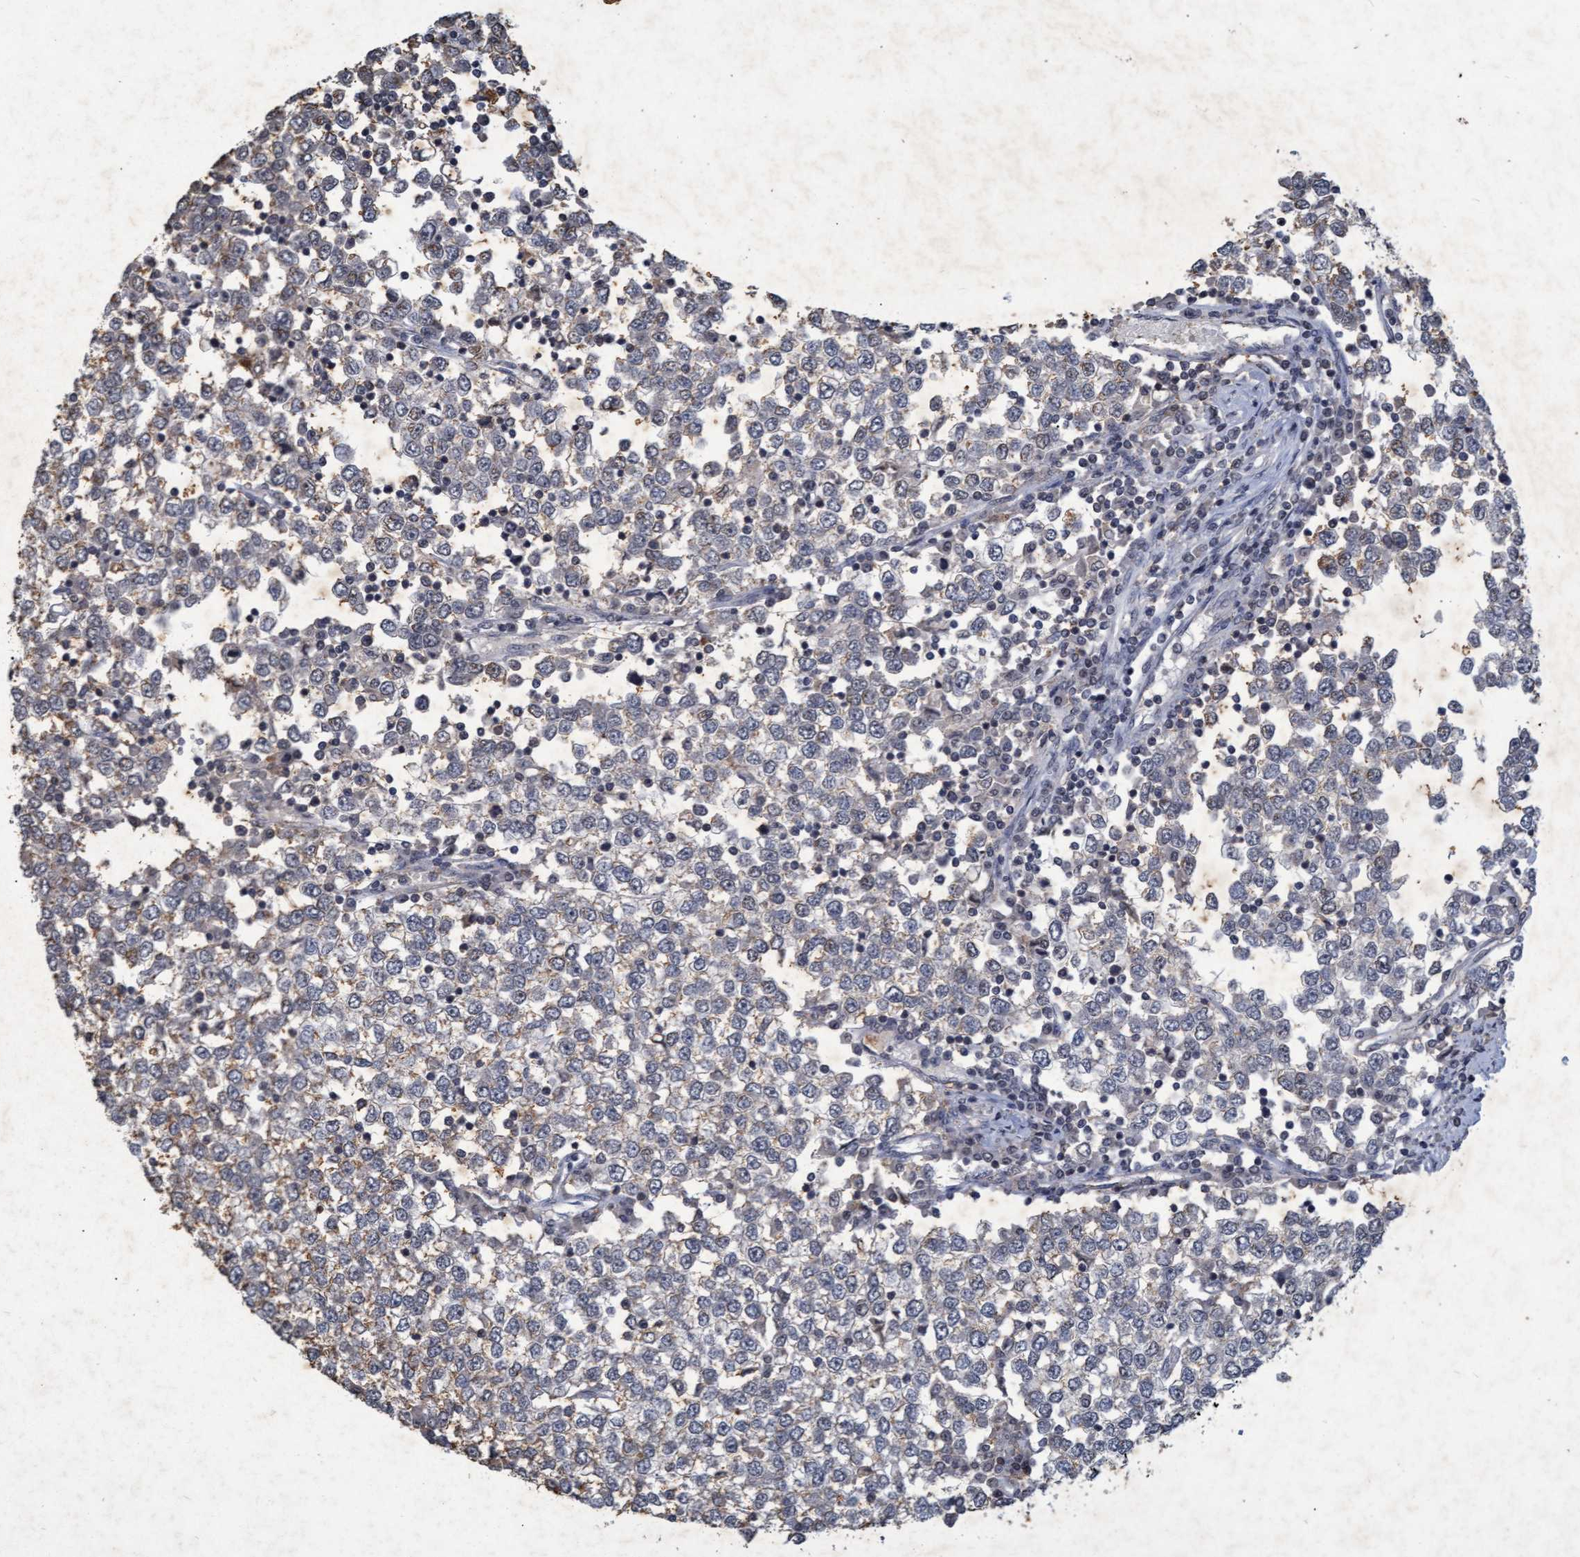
{"staining": {"intensity": "weak", "quantity": "25%-75%", "location": "cytoplasmic/membranous"}, "tissue": "testis cancer", "cell_type": "Tumor cells", "image_type": "cancer", "snomed": [{"axis": "morphology", "description": "Seminoma, NOS"}, {"axis": "topography", "description": "Testis"}], "caption": "Protein expression analysis of testis seminoma displays weak cytoplasmic/membranous positivity in about 25%-75% of tumor cells. (brown staining indicates protein expression, while blue staining denotes nuclei).", "gene": "GALC", "patient": {"sex": "male", "age": 65}}